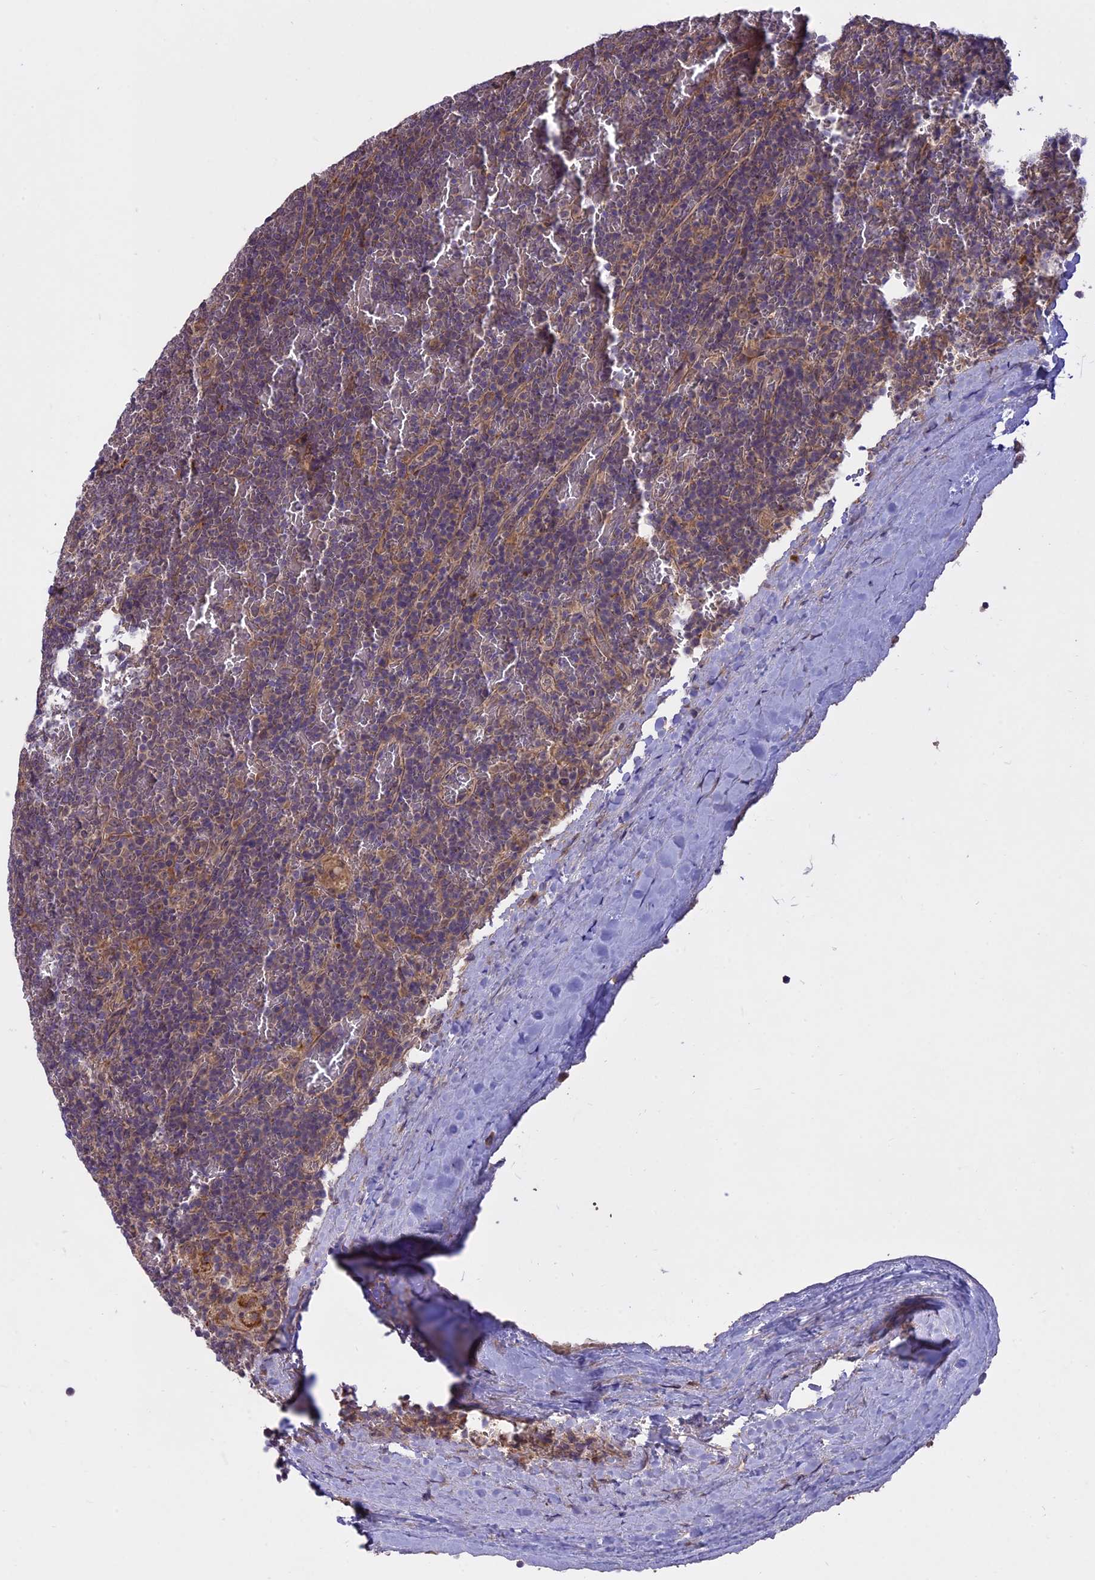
{"staining": {"intensity": "negative", "quantity": "none", "location": "none"}, "tissue": "lymphoma", "cell_type": "Tumor cells", "image_type": "cancer", "snomed": [{"axis": "morphology", "description": "Malignant lymphoma, non-Hodgkin's type, Low grade"}, {"axis": "topography", "description": "Spleen"}], "caption": "Lymphoma was stained to show a protein in brown. There is no significant staining in tumor cells.", "gene": "MEMO1", "patient": {"sex": "female", "age": 19}}